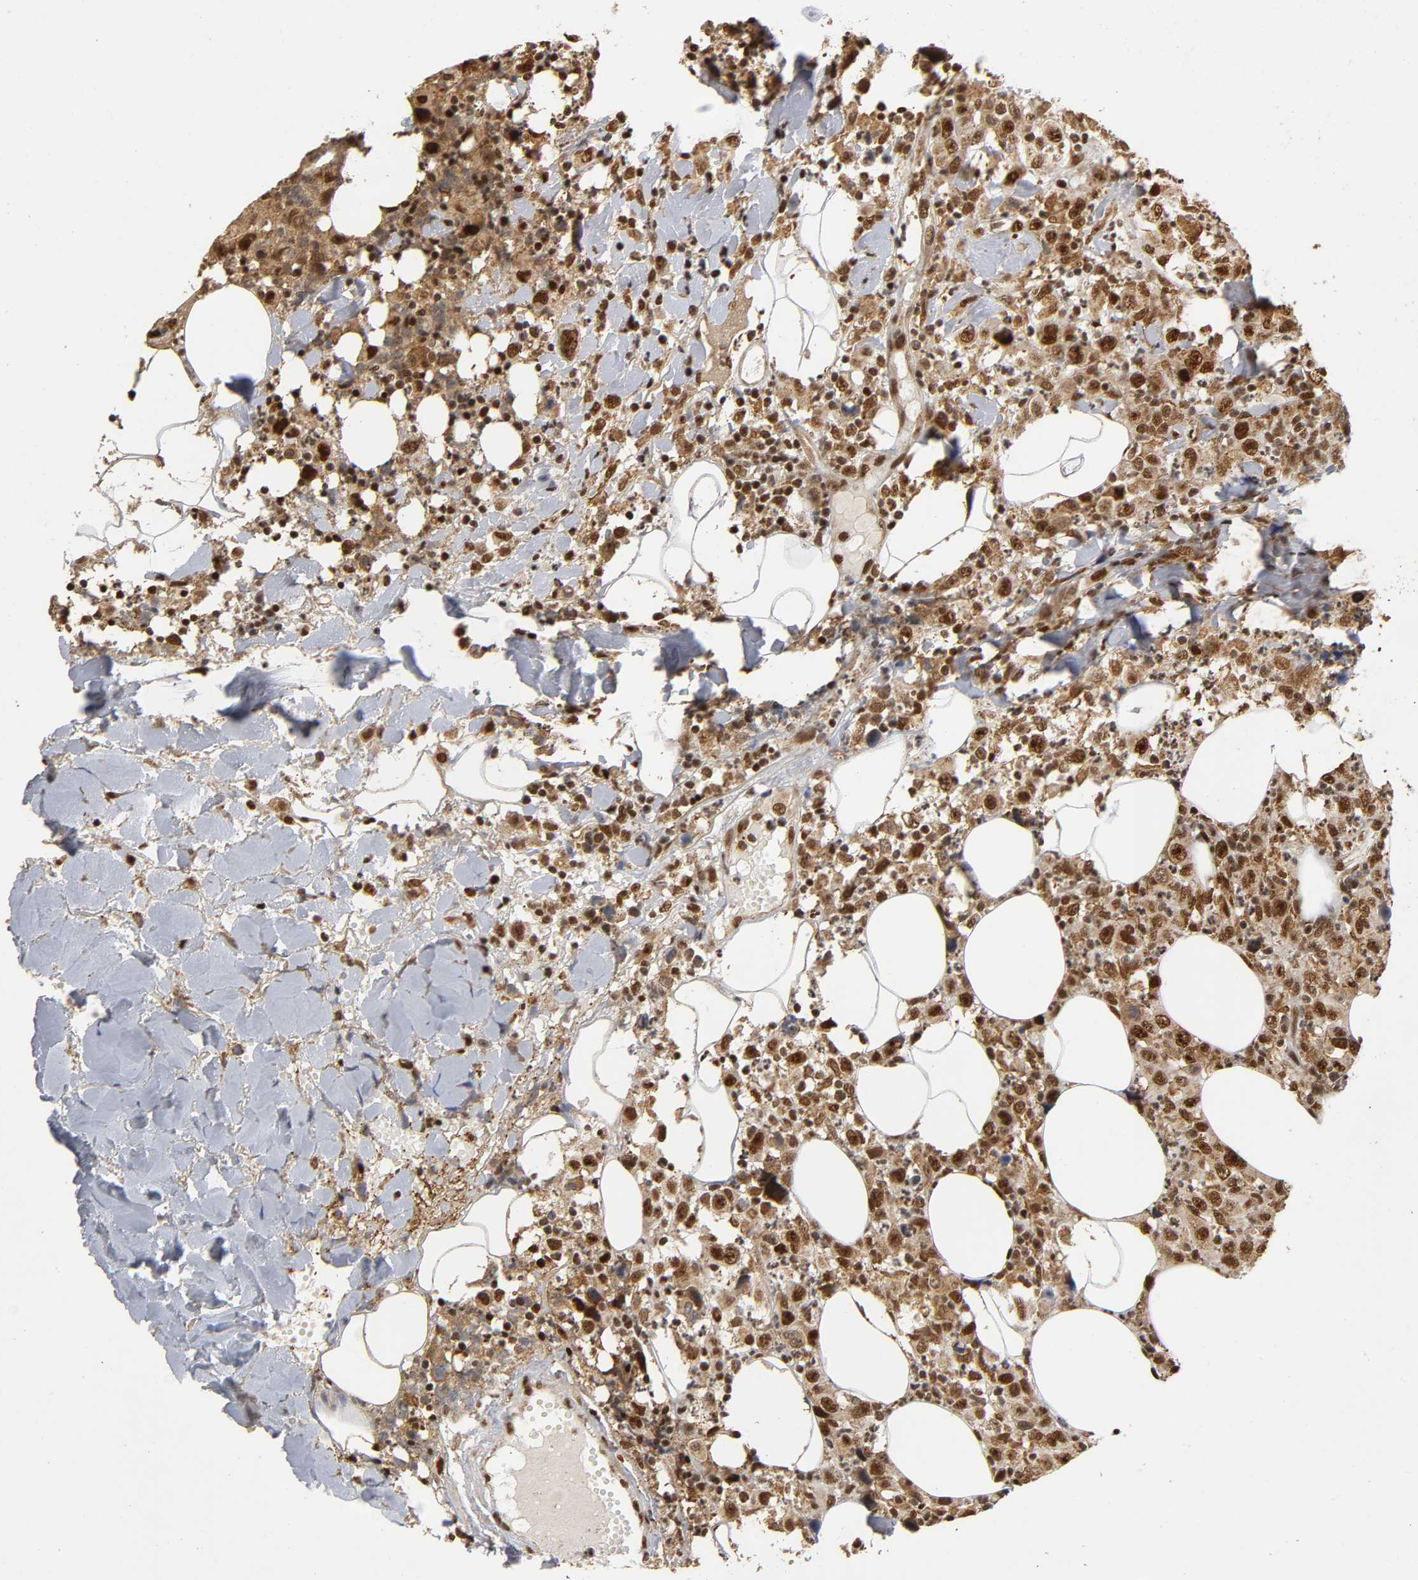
{"staining": {"intensity": "strong", "quantity": ">75%", "location": "cytoplasmic/membranous,nuclear"}, "tissue": "thyroid cancer", "cell_type": "Tumor cells", "image_type": "cancer", "snomed": [{"axis": "morphology", "description": "Carcinoma, NOS"}, {"axis": "topography", "description": "Thyroid gland"}], "caption": "Human carcinoma (thyroid) stained with a brown dye shows strong cytoplasmic/membranous and nuclear positive positivity in about >75% of tumor cells.", "gene": "RNF122", "patient": {"sex": "female", "age": 77}}